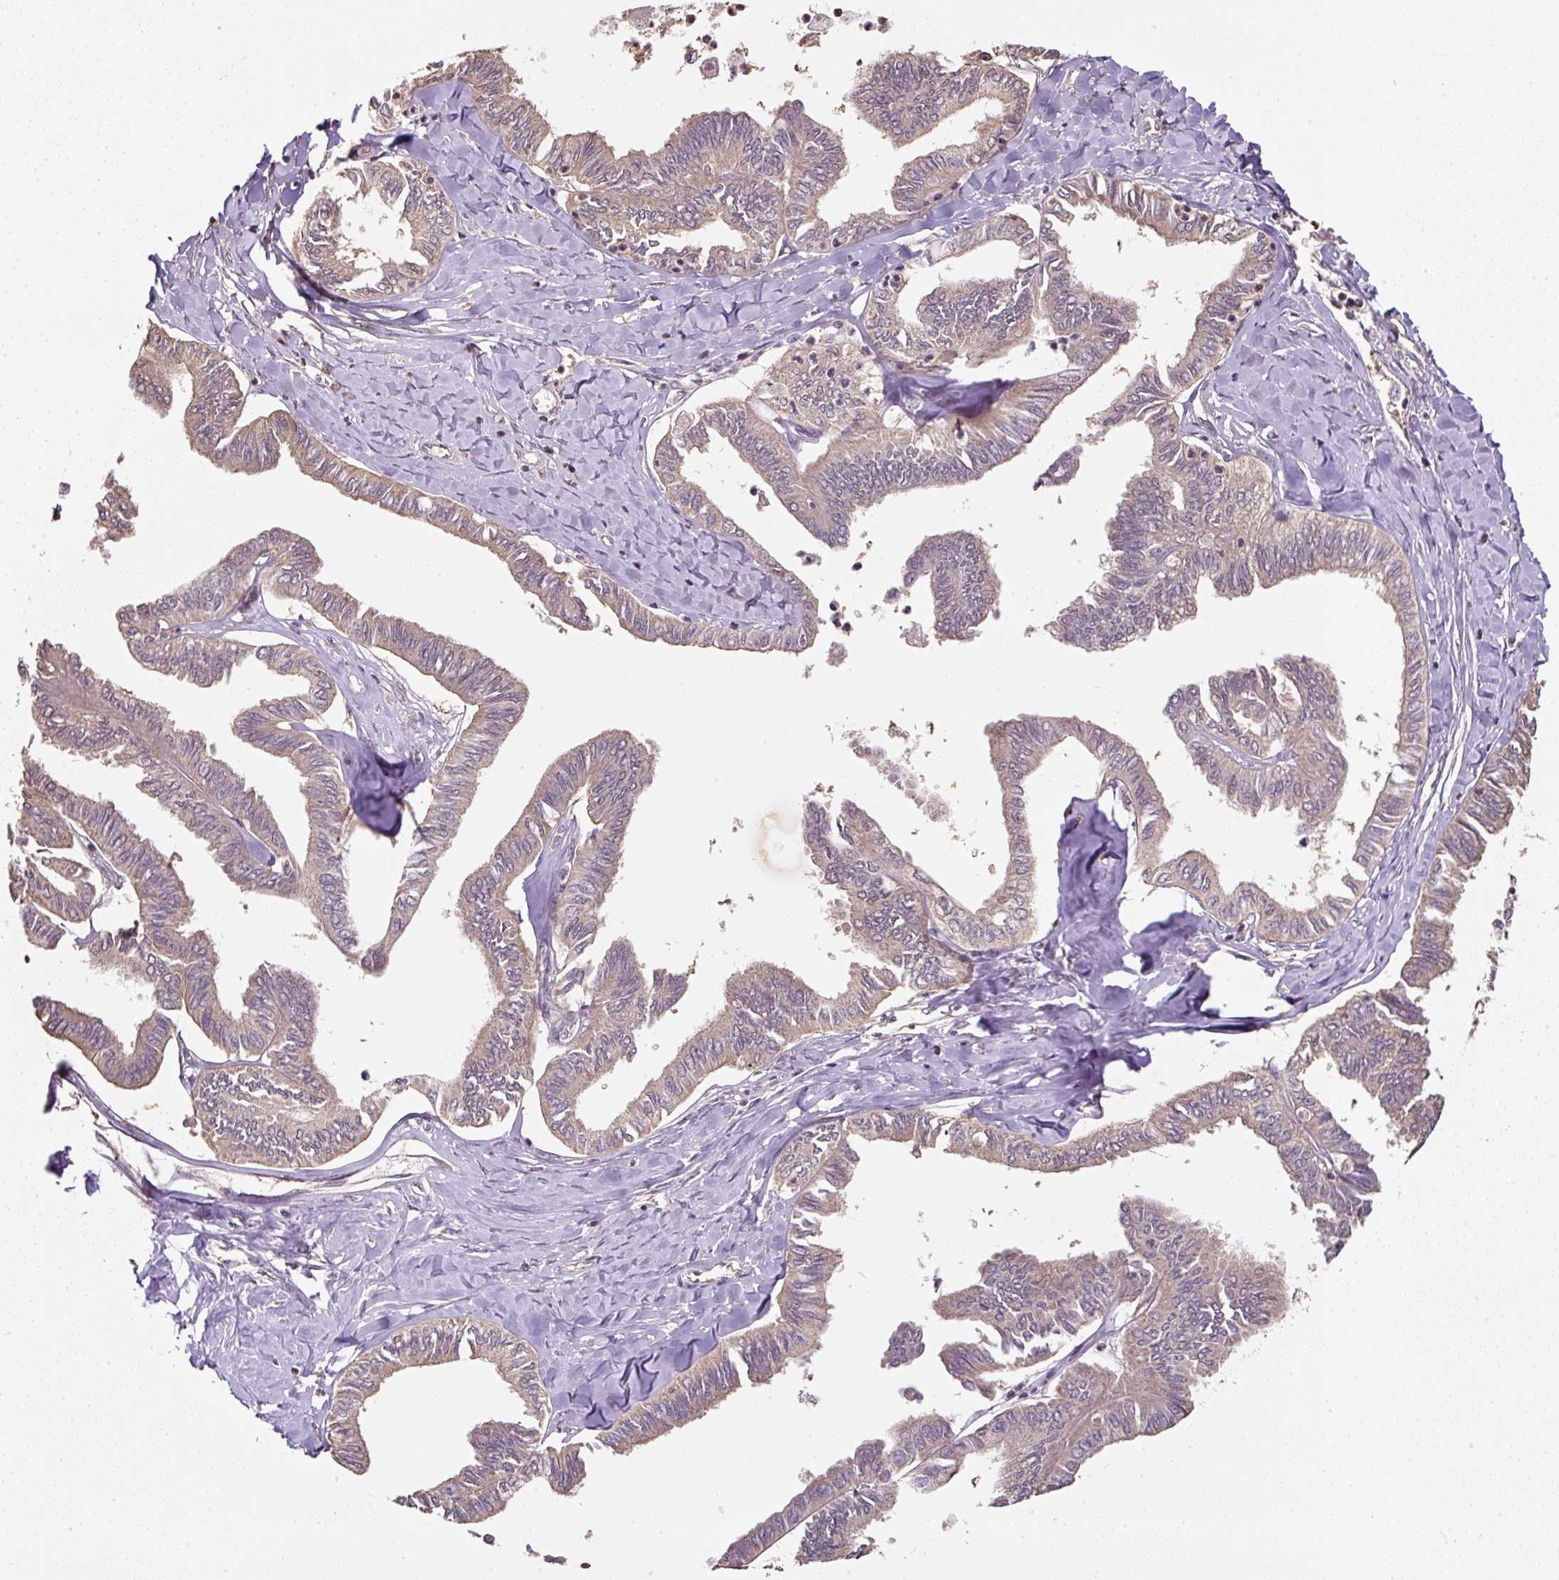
{"staining": {"intensity": "weak", "quantity": "25%-75%", "location": "cytoplasmic/membranous,nuclear"}, "tissue": "ovarian cancer", "cell_type": "Tumor cells", "image_type": "cancer", "snomed": [{"axis": "morphology", "description": "Carcinoma, endometroid"}, {"axis": "topography", "description": "Ovary"}], "caption": "Protein positivity by immunohistochemistry (IHC) displays weak cytoplasmic/membranous and nuclear staining in approximately 25%-75% of tumor cells in endometroid carcinoma (ovarian). The staining is performed using DAB brown chromogen to label protein expression. The nuclei are counter-stained blue using hematoxylin.", "gene": "TMEM170B", "patient": {"sex": "female", "age": 70}}